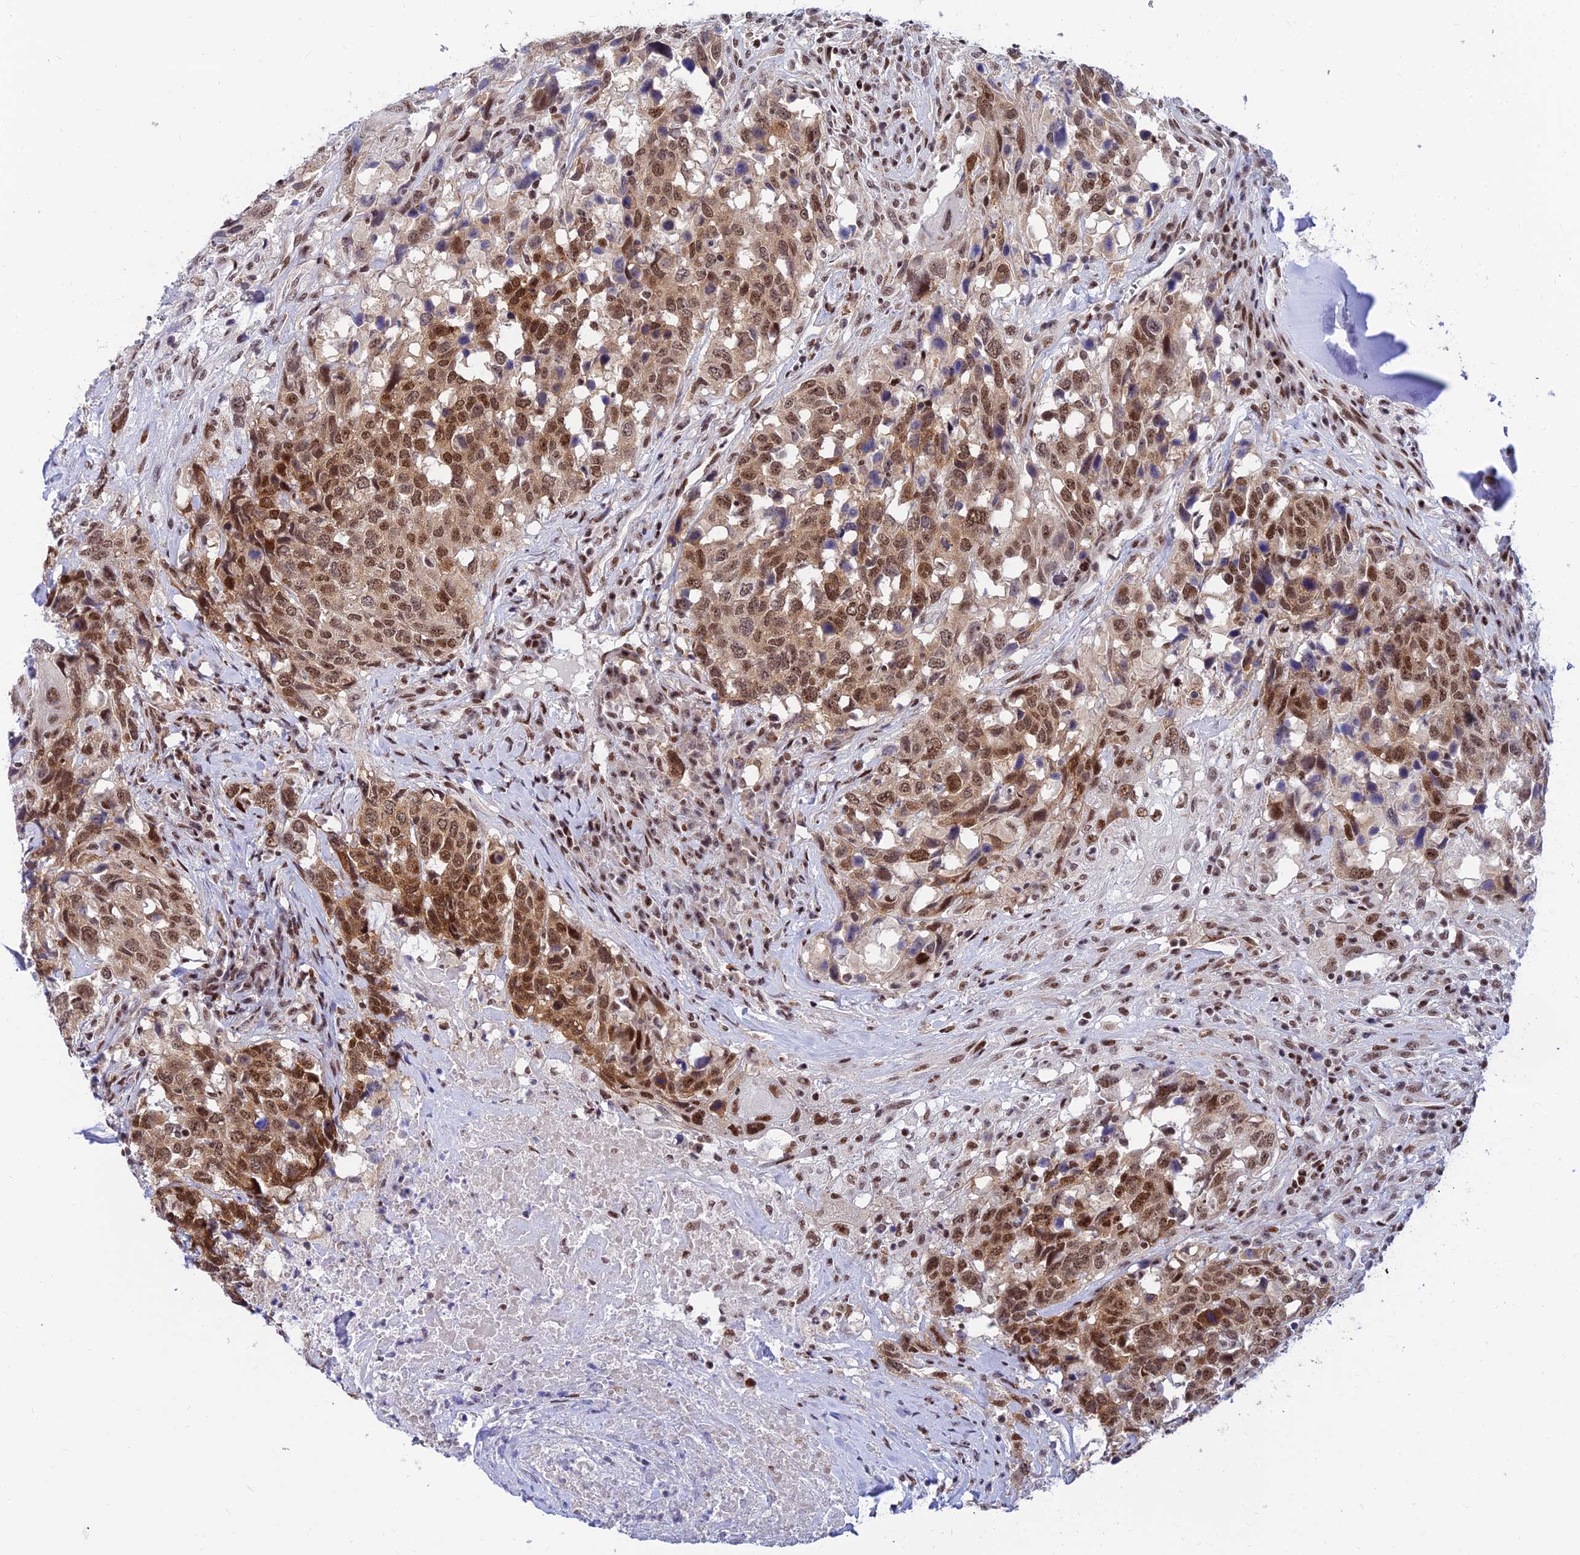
{"staining": {"intensity": "moderate", "quantity": ">75%", "location": "cytoplasmic/membranous,nuclear"}, "tissue": "head and neck cancer", "cell_type": "Tumor cells", "image_type": "cancer", "snomed": [{"axis": "morphology", "description": "Squamous cell carcinoma, NOS"}, {"axis": "topography", "description": "Head-Neck"}], "caption": "IHC of human head and neck cancer displays medium levels of moderate cytoplasmic/membranous and nuclear staining in approximately >75% of tumor cells.", "gene": "USP22", "patient": {"sex": "male", "age": 66}}